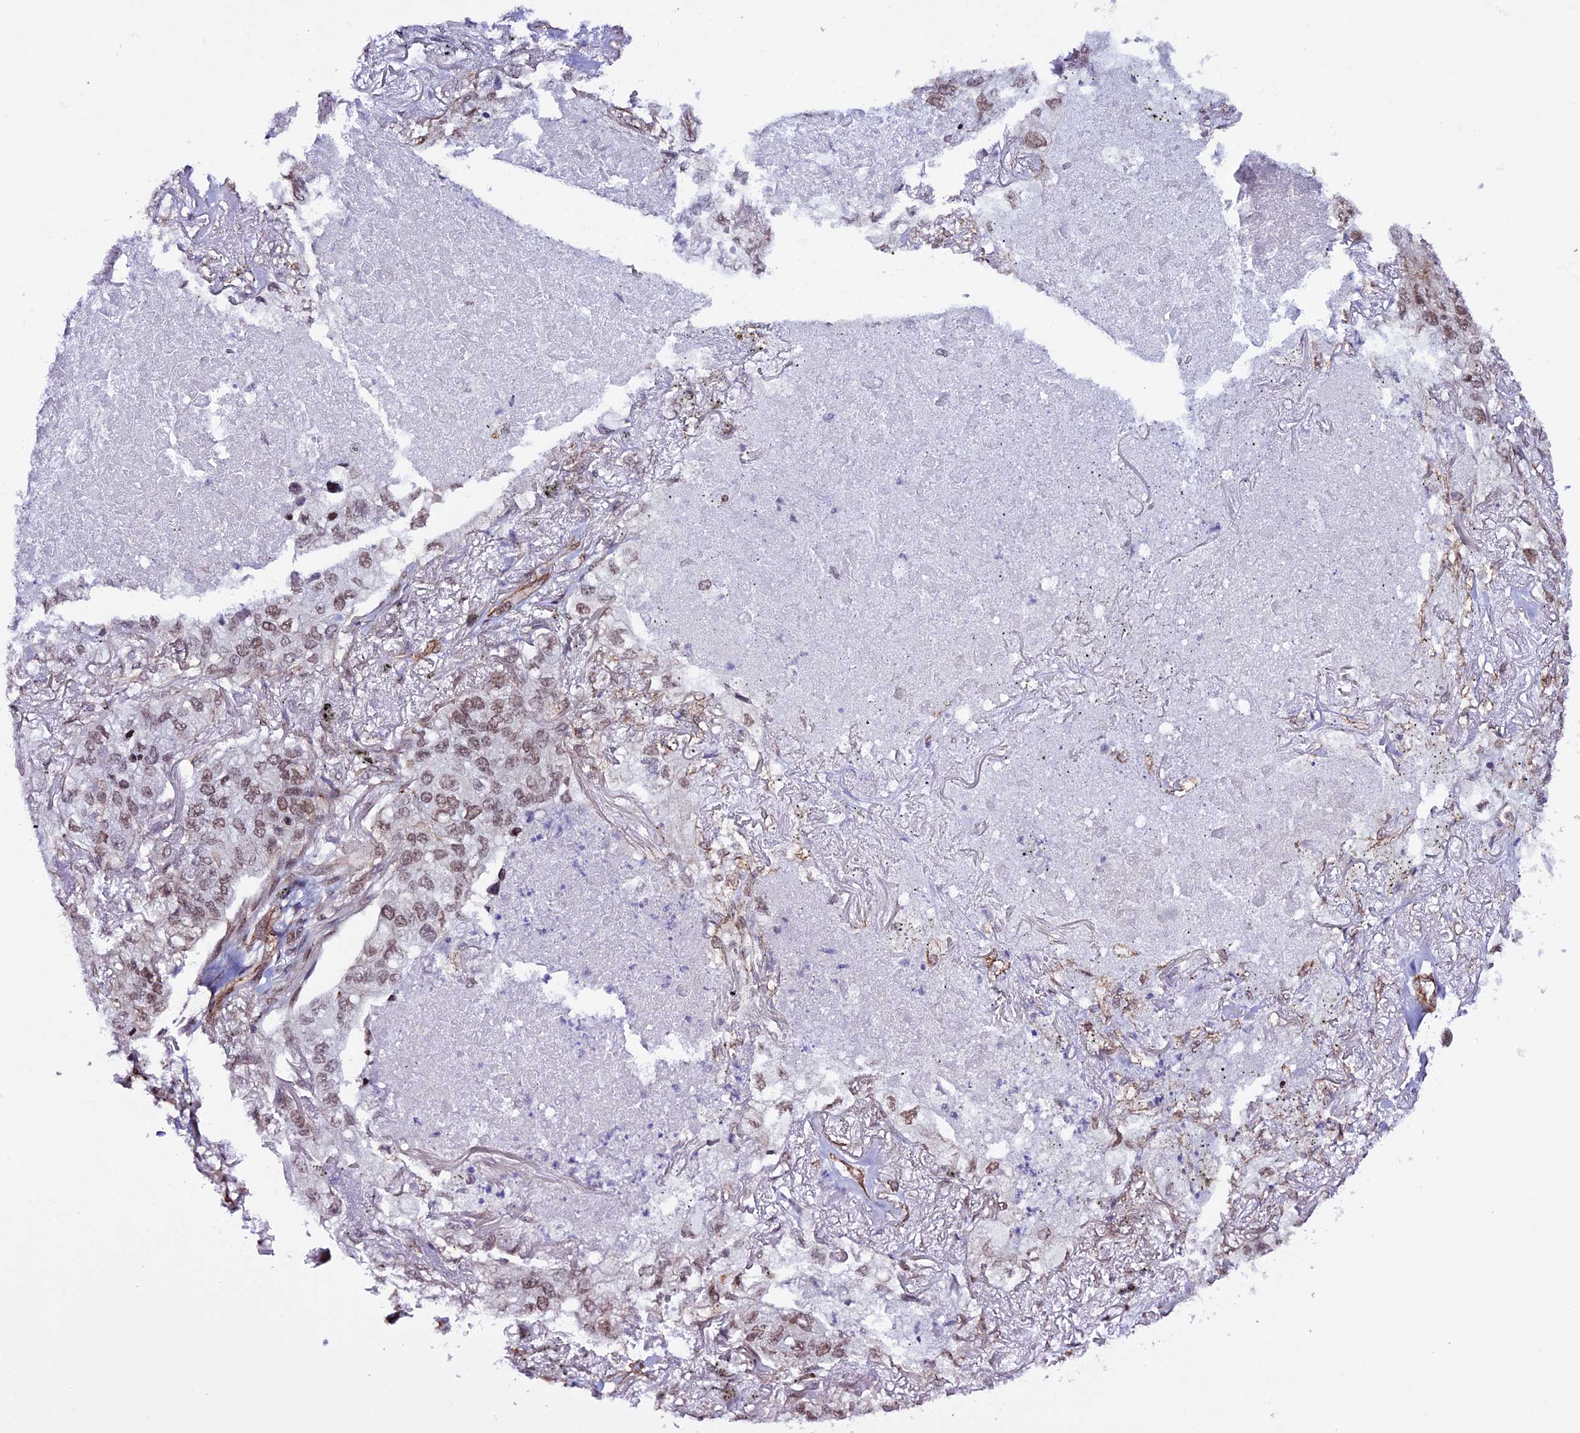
{"staining": {"intensity": "moderate", "quantity": ">75%", "location": "nuclear"}, "tissue": "lung cancer", "cell_type": "Tumor cells", "image_type": "cancer", "snomed": [{"axis": "morphology", "description": "Adenocarcinoma, NOS"}, {"axis": "topography", "description": "Lung"}], "caption": "This is a histology image of IHC staining of lung cancer, which shows moderate staining in the nuclear of tumor cells.", "gene": "MPHOSPH8", "patient": {"sex": "male", "age": 65}}